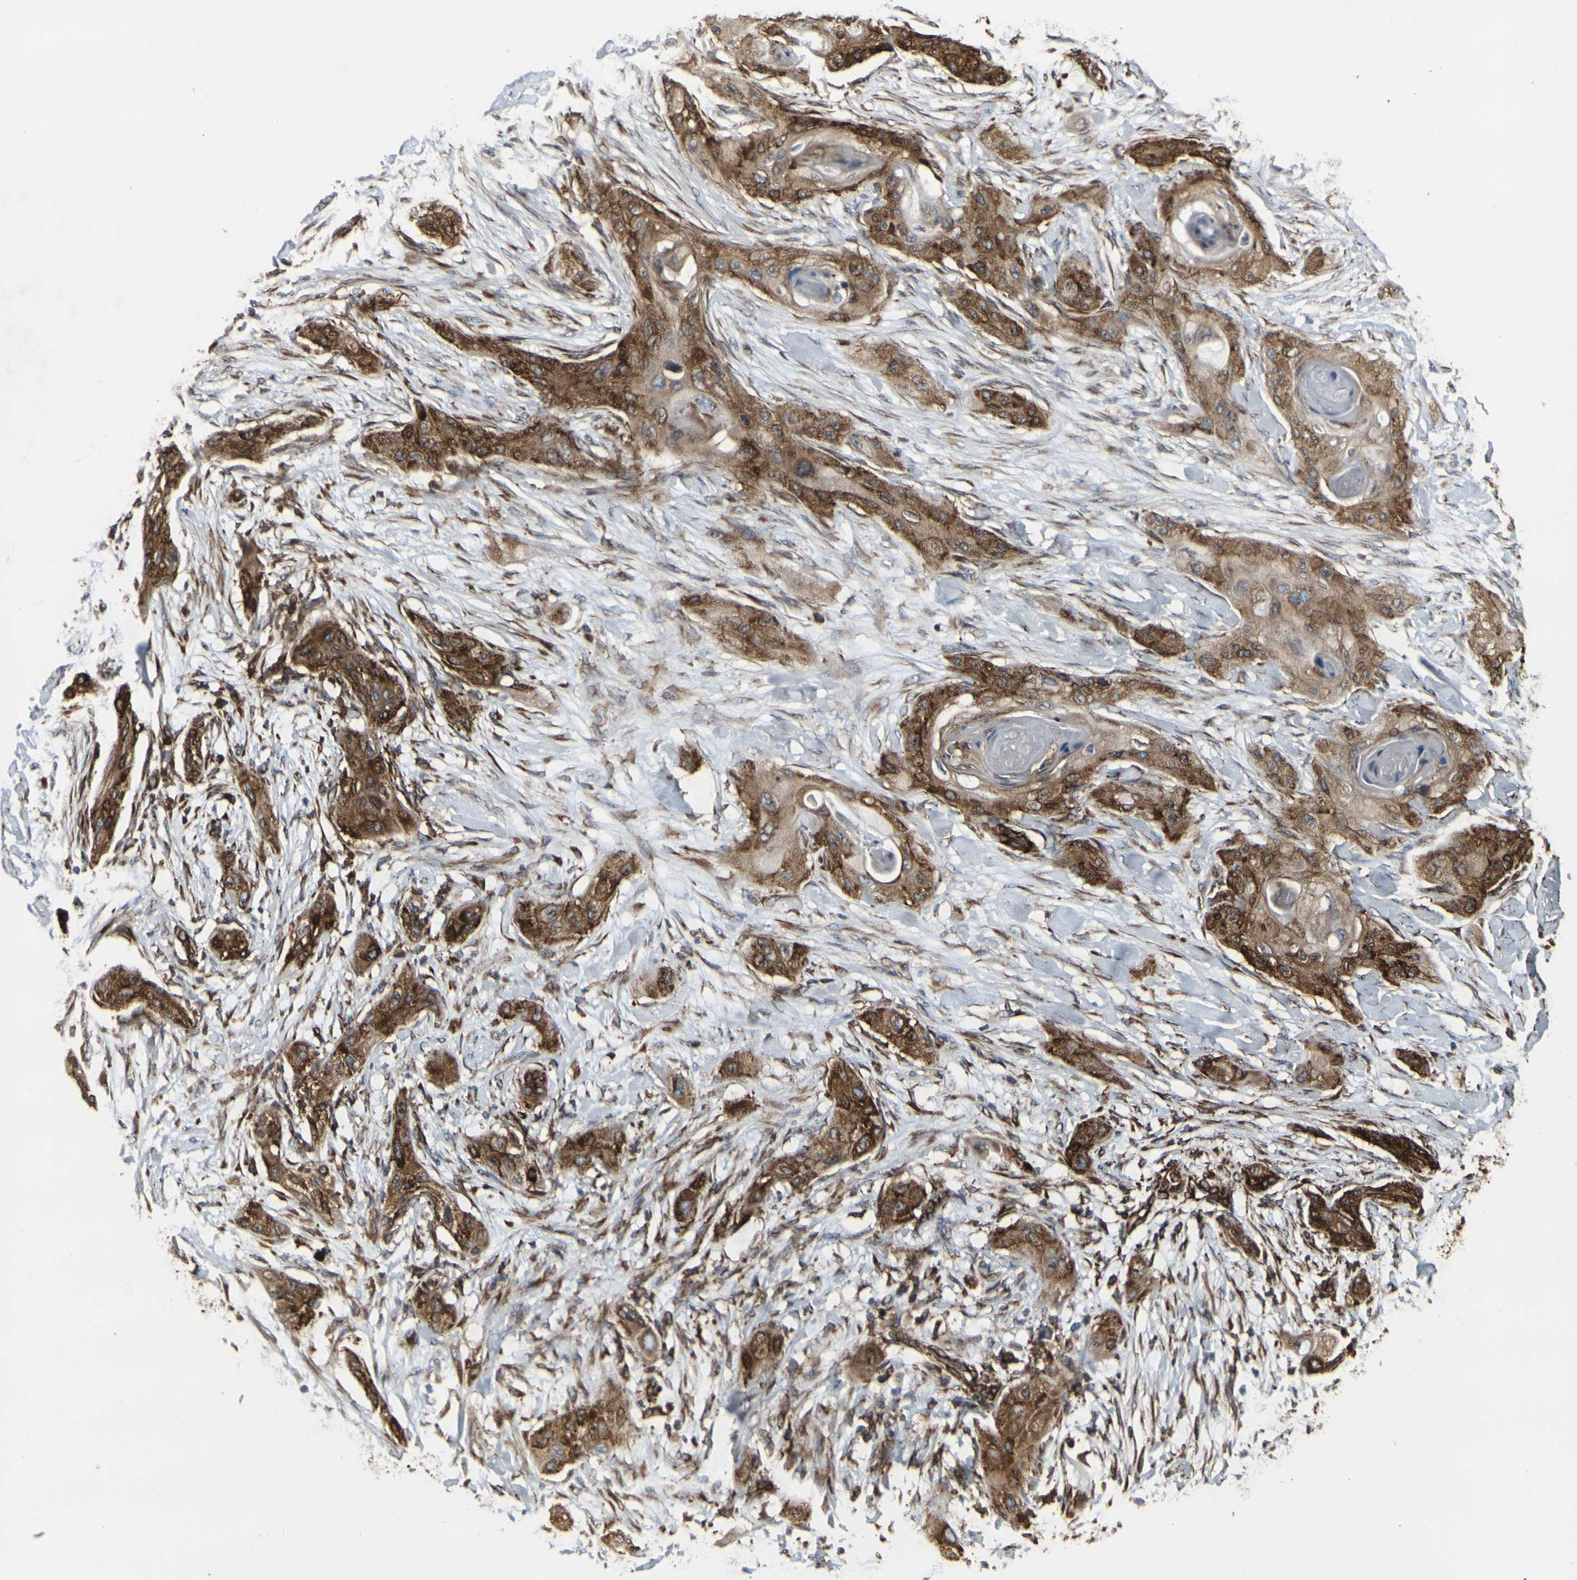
{"staining": {"intensity": "moderate", "quantity": ">75%", "location": "cytoplasmic/membranous"}, "tissue": "lung cancer", "cell_type": "Tumor cells", "image_type": "cancer", "snomed": [{"axis": "morphology", "description": "Squamous cell carcinoma, NOS"}, {"axis": "topography", "description": "Lung"}], "caption": "Lung cancer tissue displays moderate cytoplasmic/membranous expression in approximately >75% of tumor cells, visualized by immunohistochemistry.", "gene": "MARCHF2", "patient": {"sex": "female", "age": 47}}